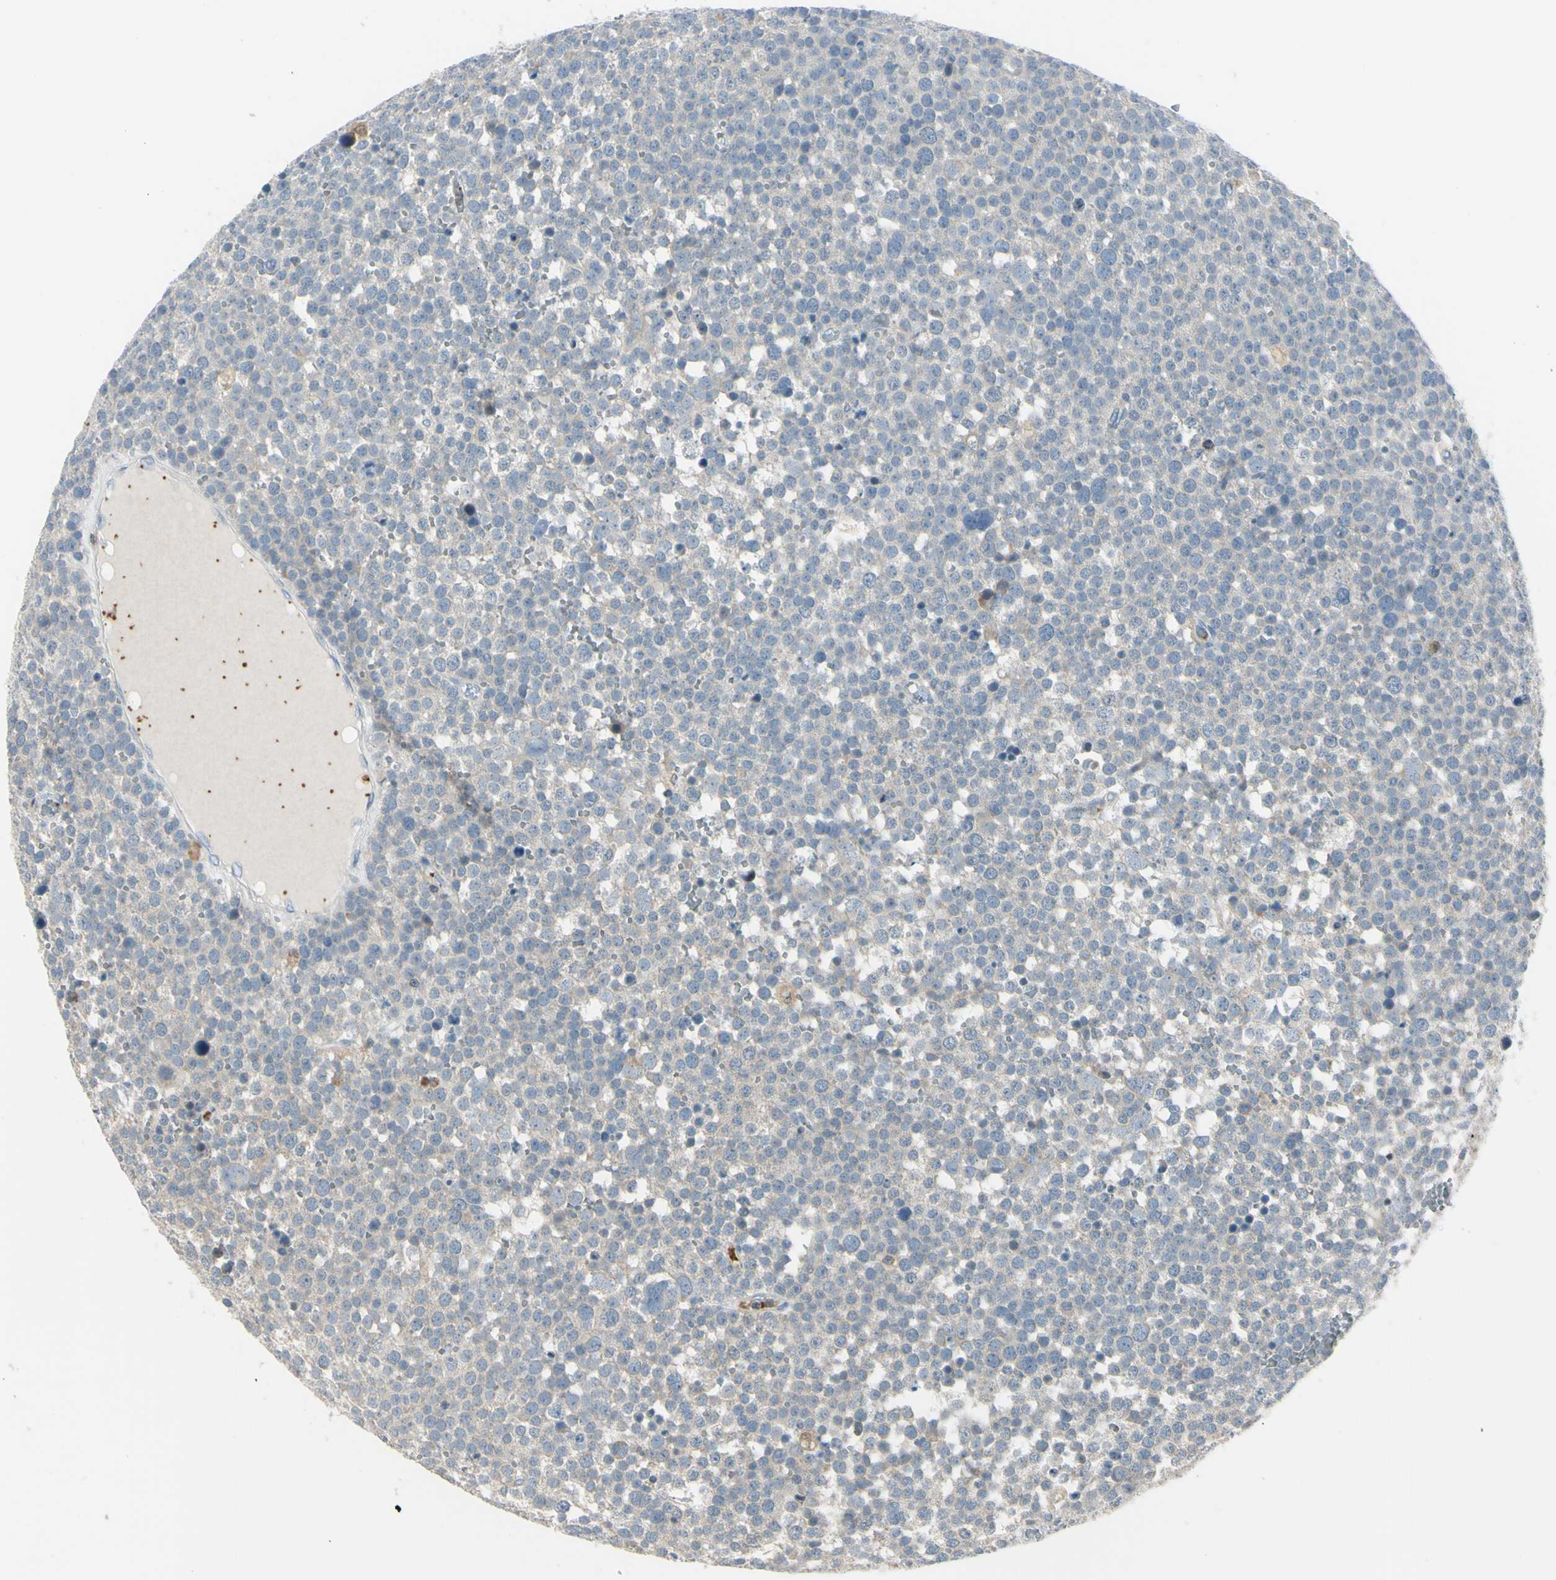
{"staining": {"intensity": "weak", "quantity": ">75%", "location": "cytoplasmic/membranous"}, "tissue": "testis cancer", "cell_type": "Tumor cells", "image_type": "cancer", "snomed": [{"axis": "morphology", "description": "Seminoma, NOS"}, {"axis": "topography", "description": "Testis"}], "caption": "Testis cancer stained with a protein marker exhibits weak staining in tumor cells.", "gene": "CYRIB", "patient": {"sex": "male", "age": 71}}